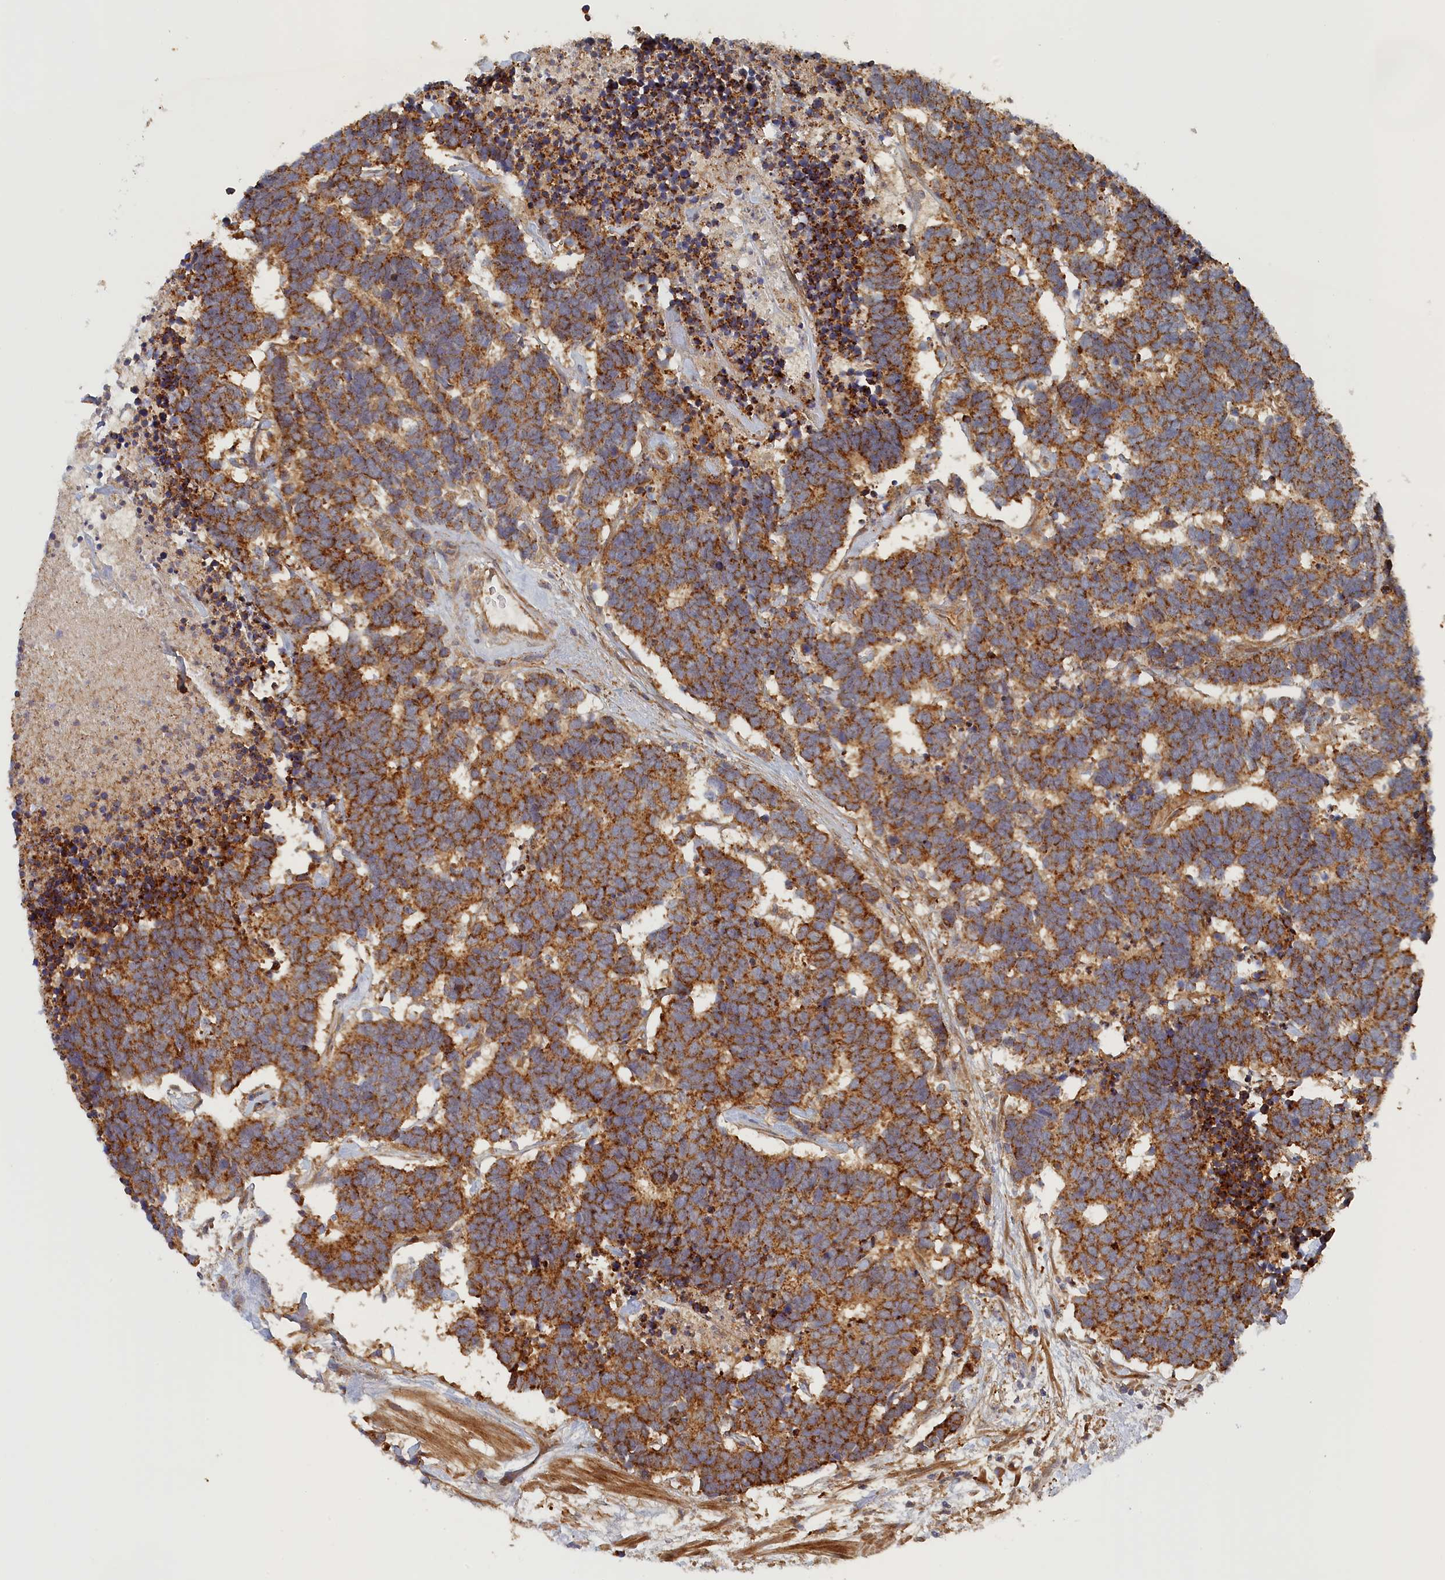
{"staining": {"intensity": "moderate", "quantity": ">75%", "location": "cytoplasmic/membranous"}, "tissue": "carcinoid", "cell_type": "Tumor cells", "image_type": "cancer", "snomed": [{"axis": "morphology", "description": "Carcinoma, NOS"}, {"axis": "morphology", "description": "Carcinoid, malignant, NOS"}, {"axis": "topography", "description": "Urinary bladder"}], "caption": "Tumor cells exhibit moderate cytoplasmic/membranous staining in about >75% of cells in carcinoid (malignant). (Stains: DAB (3,3'-diaminobenzidine) in brown, nuclei in blue, Microscopy: brightfield microscopy at high magnification).", "gene": "TMEM196", "patient": {"sex": "male", "age": 57}}